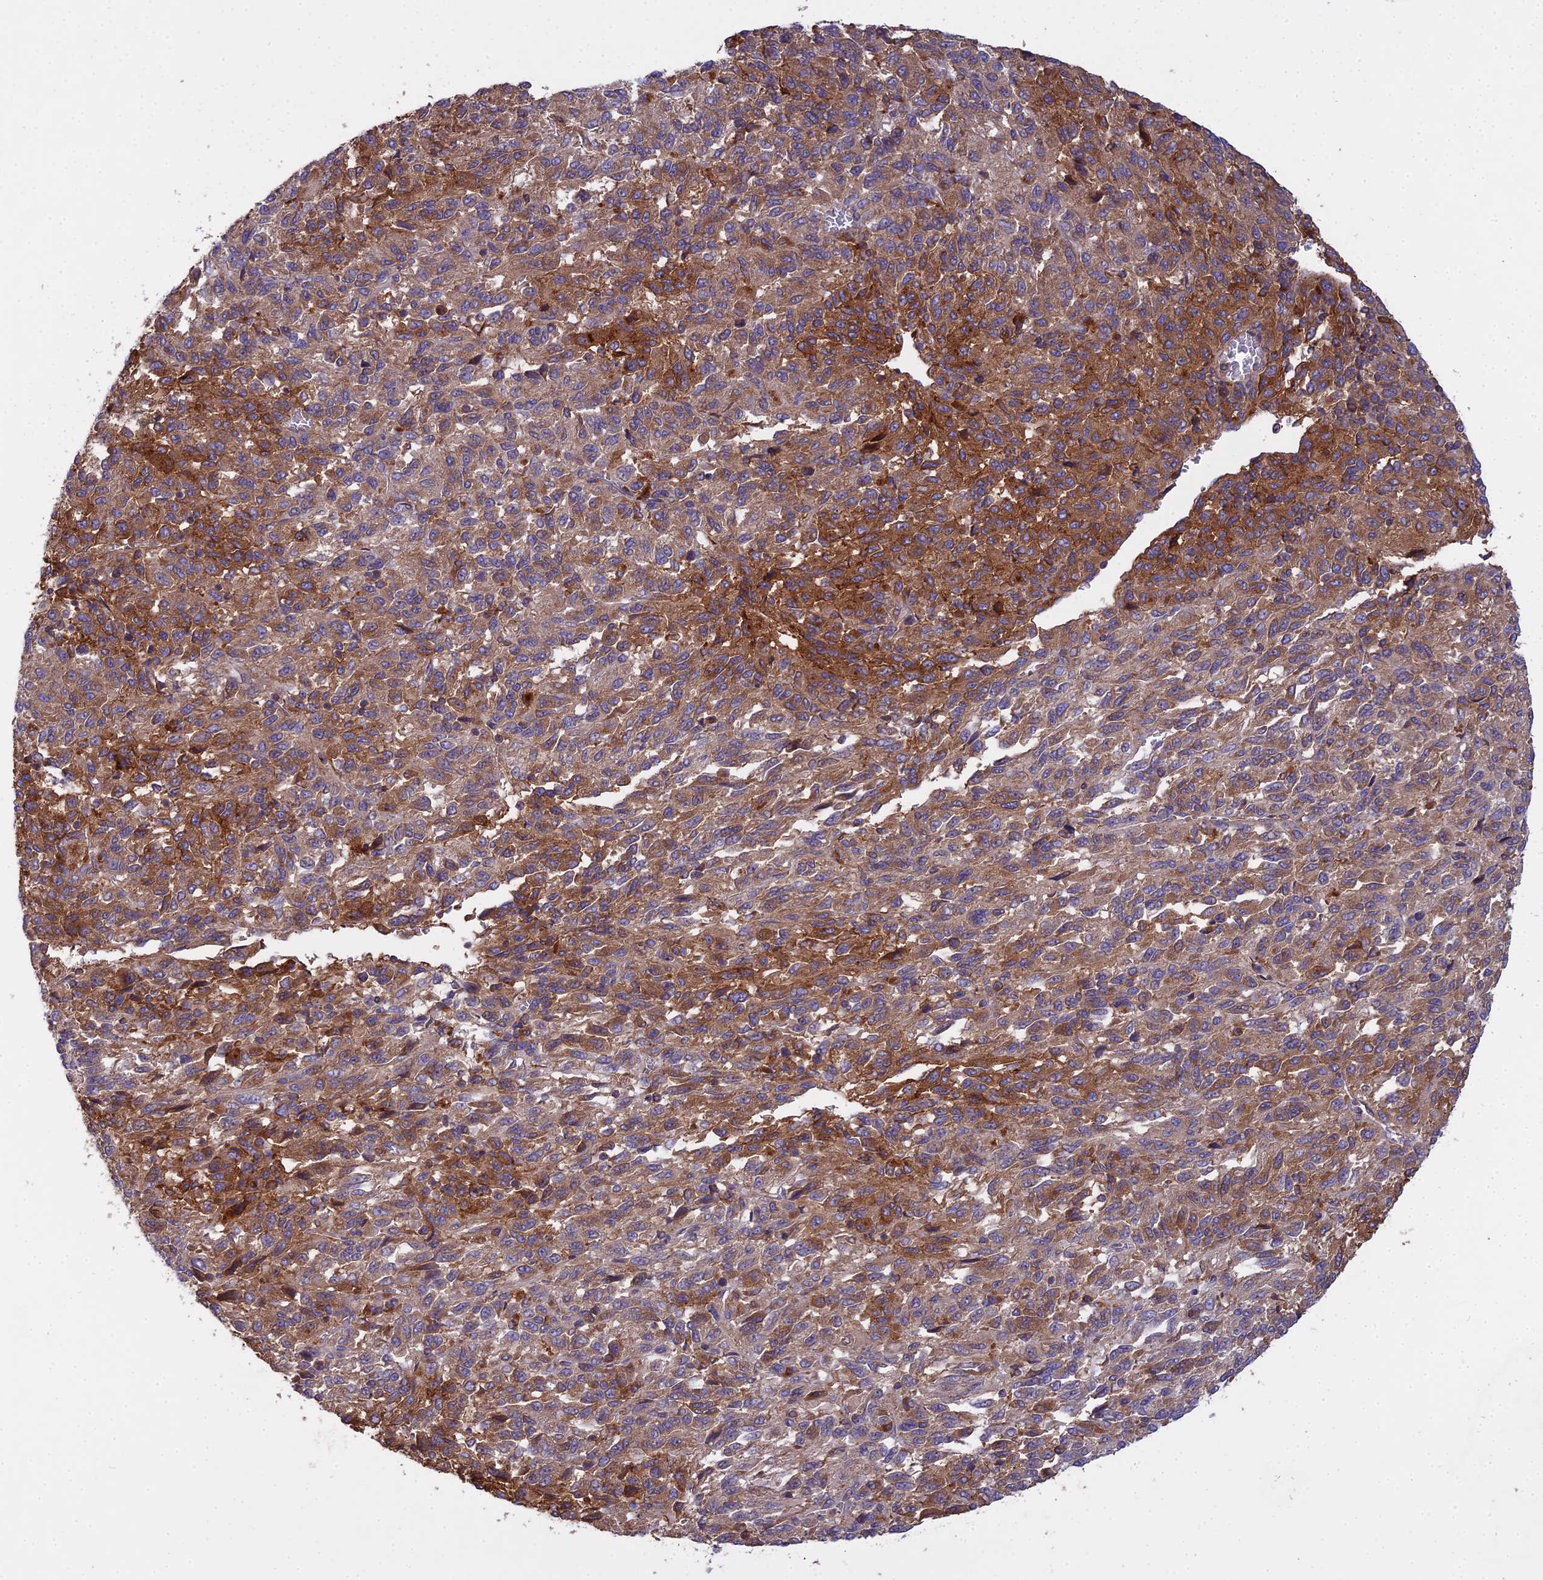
{"staining": {"intensity": "strong", "quantity": "25%-75%", "location": "cytoplasmic/membranous"}, "tissue": "melanoma", "cell_type": "Tumor cells", "image_type": "cancer", "snomed": [{"axis": "morphology", "description": "Malignant melanoma, Metastatic site"}, {"axis": "topography", "description": "Lung"}], "caption": "Malignant melanoma (metastatic site) was stained to show a protein in brown. There is high levels of strong cytoplasmic/membranous positivity in approximately 25%-75% of tumor cells.", "gene": "CCDC167", "patient": {"sex": "male", "age": 64}}